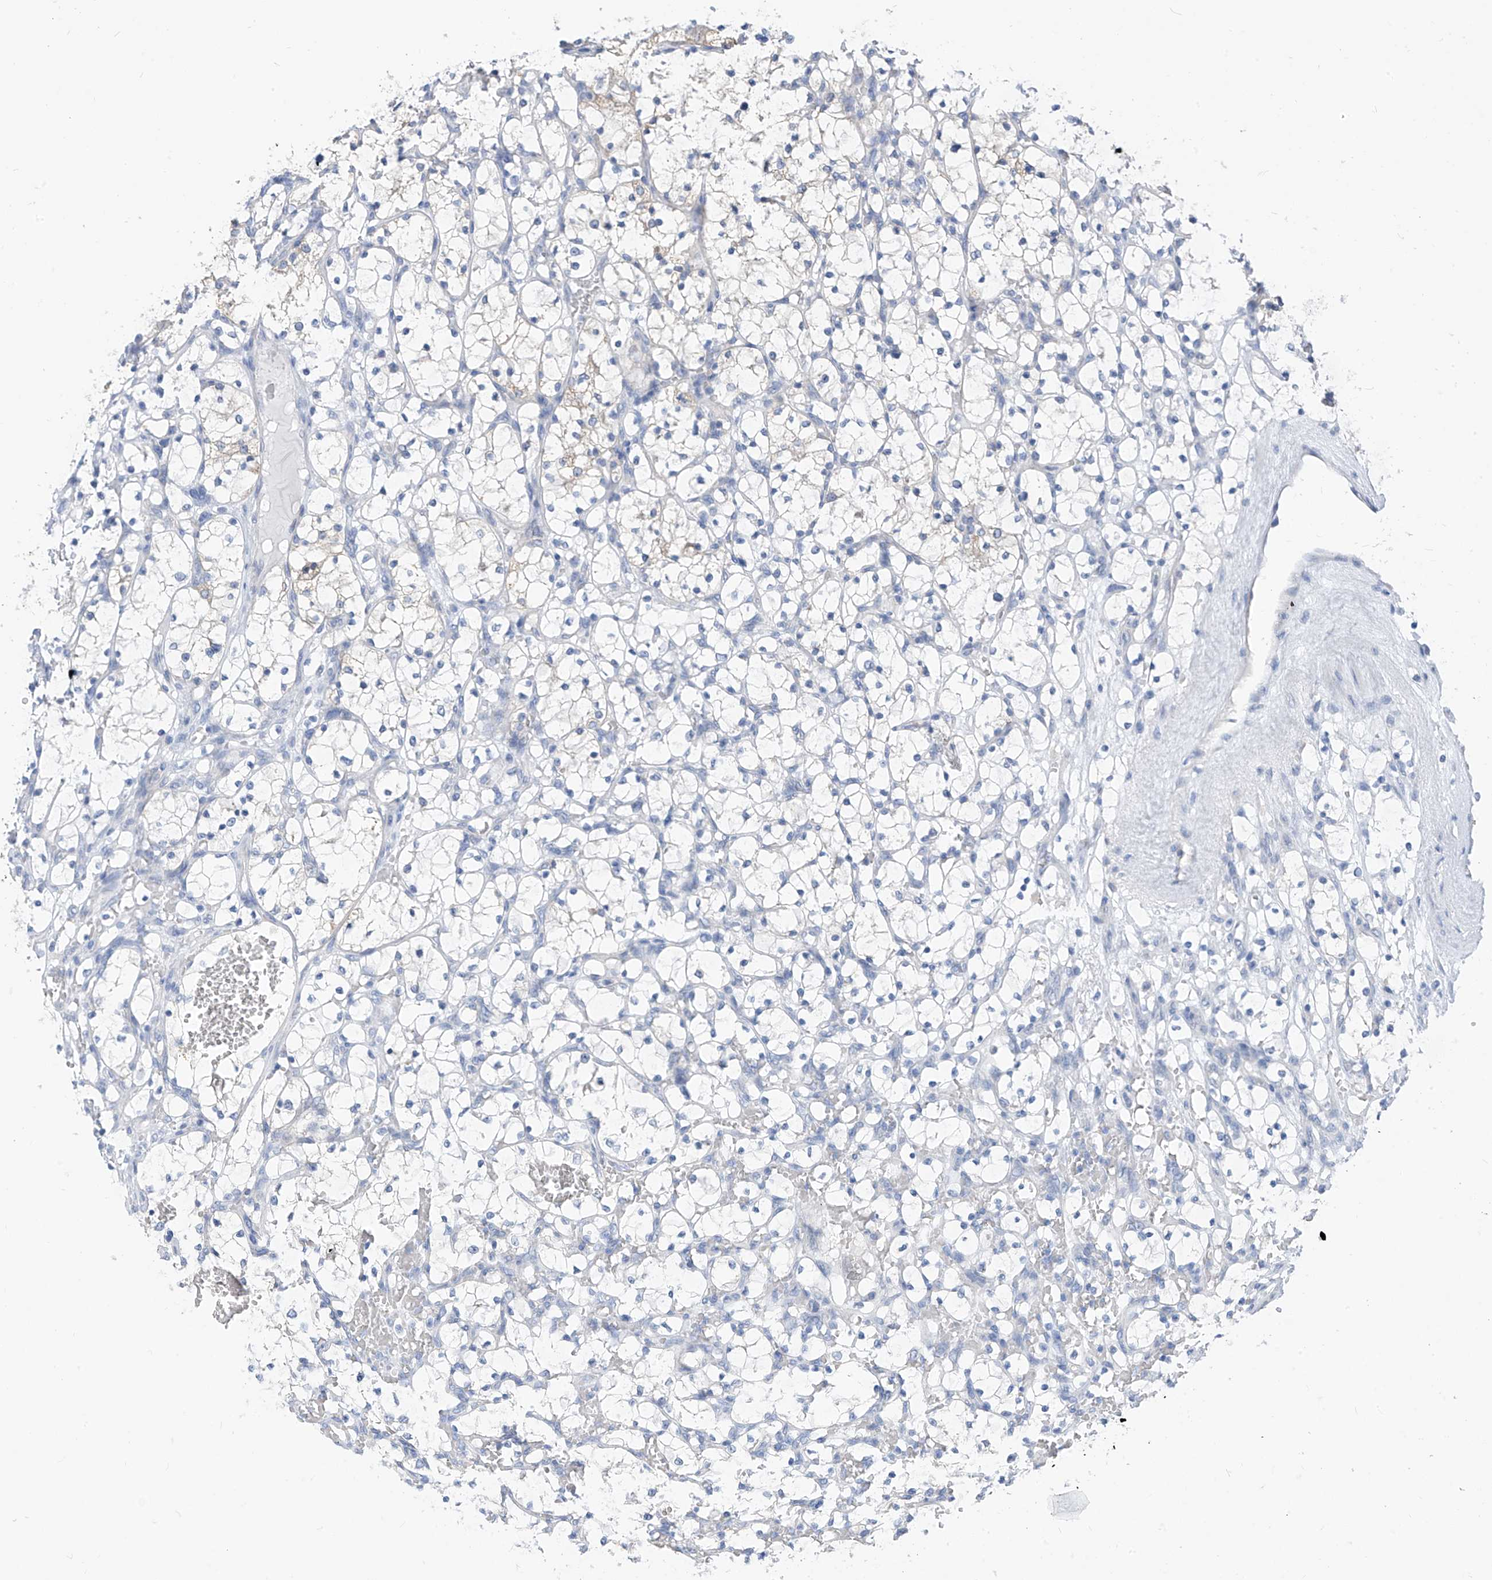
{"staining": {"intensity": "negative", "quantity": "none", "location": "none"}, "tissue": "renal cancer", "cell_type": "Tumor cells", "image_type": "cancer", "snomed": [{"axis": "morphology", "description": "Adenocarcinoma, NOS"}, {"axis": "topography", "description": "Kidney"}], "caption": "Immunohistochemical staining of adenocarcinoma (renal) exhibits no significant positivity in tumor cells.", "gene": "LDAH", "patient": {"sex": "female", "age": 69}}